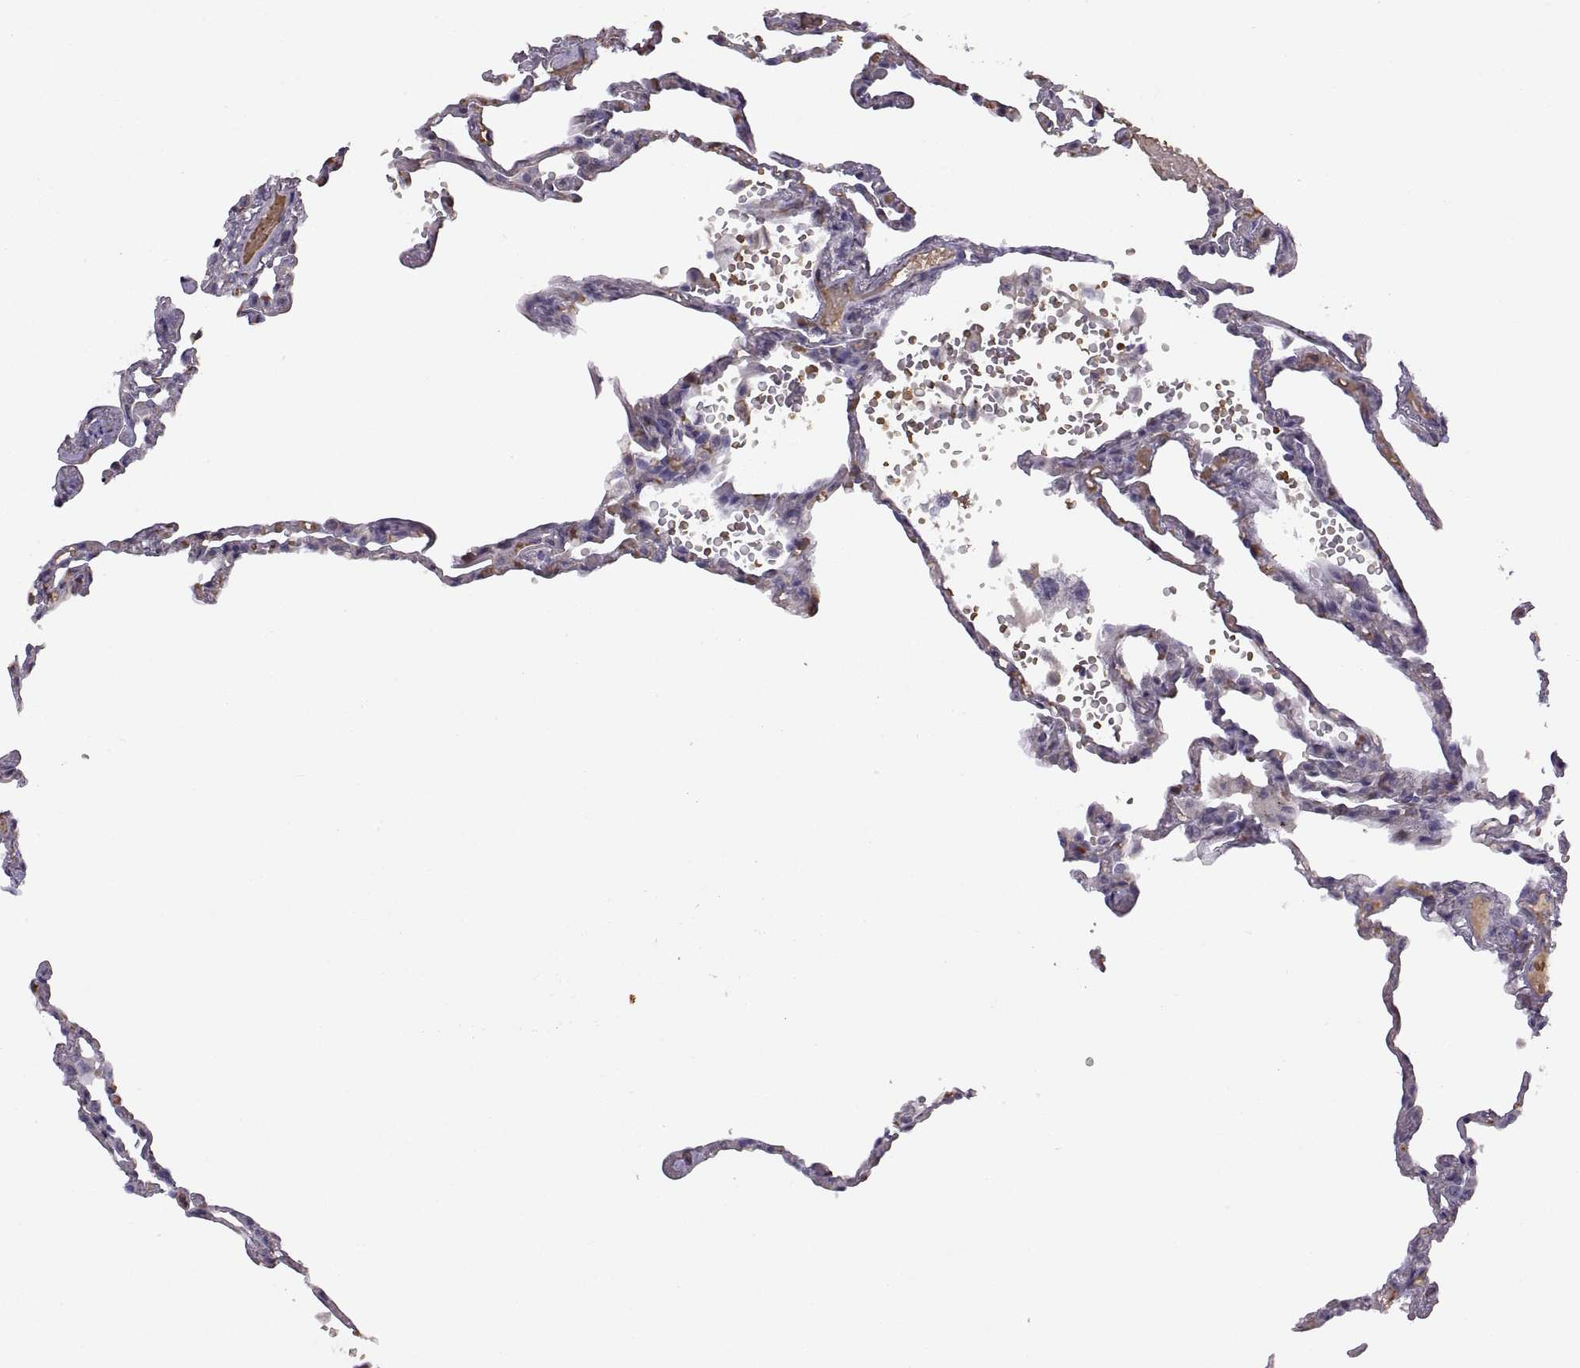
{"staining": {"intensity": "negative", "quantity": "none", "location": "none"}, "tissue": "lung", "cell_type": "Alveolar cells", "image_type": "normal", "snomed": [{"axis": "morphology", "description": "Normal tissue, NOS"}, {"axis": "topography", "description": "Lung"}], "caption": "A high-resolution micrograph shows immunohistochemistry staining of benign lung, which exhibits no significant staining in alveolar cells.", "gene": "MEIOC", "patient": {"sex": "male", "age": 78}}